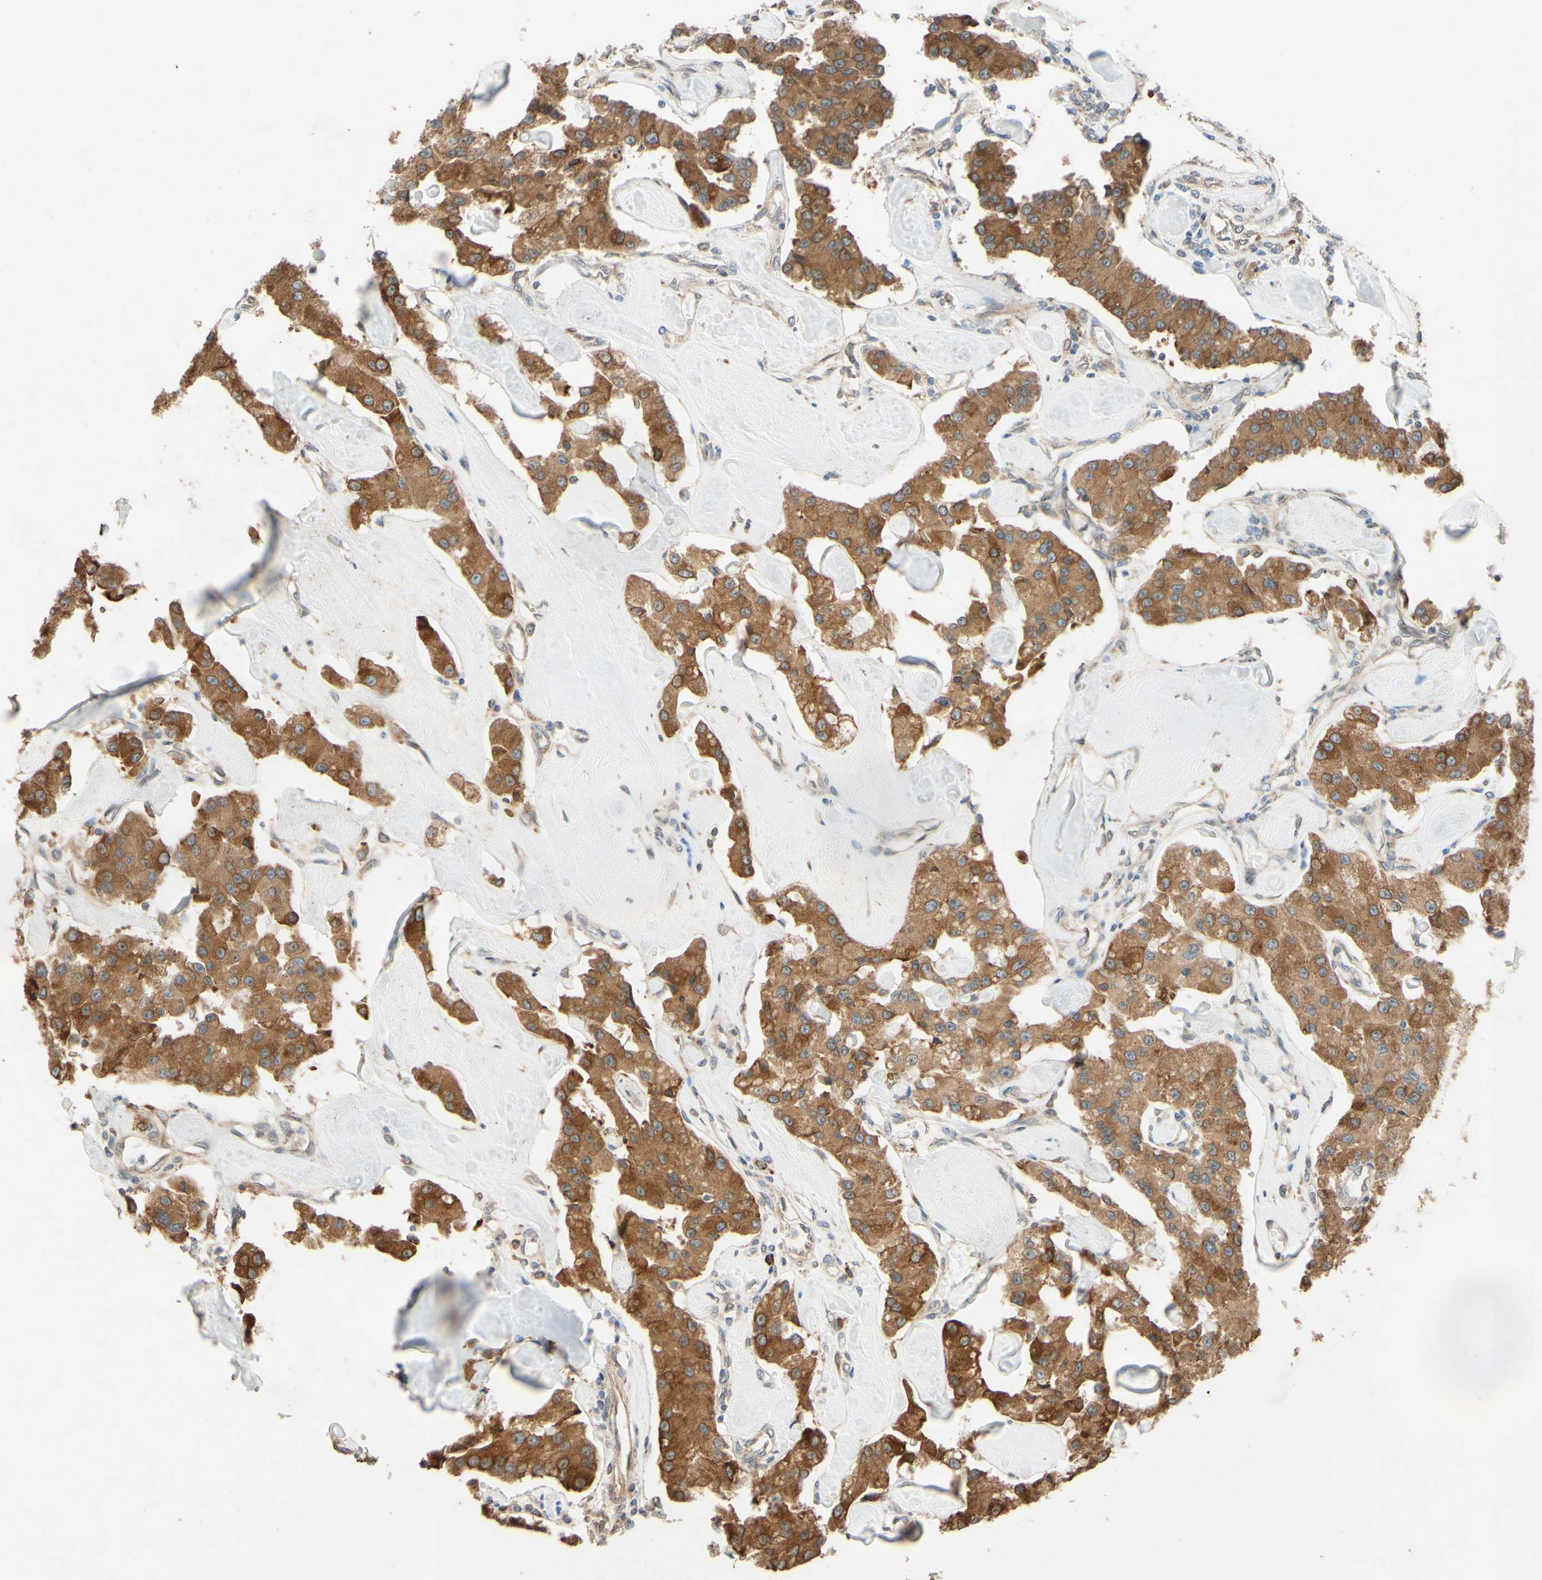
{"staining": {"intensity": "moderate", "quantity": ">75%", "location": "cytoplasmic/membranous,nuclear"}, "tissue": "carcinoid", "cell_type": "Tumor cells", "image_type": "cancer", "snomed": [{"axis": "morphology", "description": "Carcinoid, malignant, NOS"}, {"axis": "topography", "description": "Pancreas"}], "caption": "The histopathology image shows staining of carcinoid, revealing moderate cytoplasmic/membranous and nuclear protein expression (brown color) within tumor cells. (IHC, brightfield microscopy, high magnification).", "gene": "PTPRU", "patient": {"sex": "male", "age": 41}}